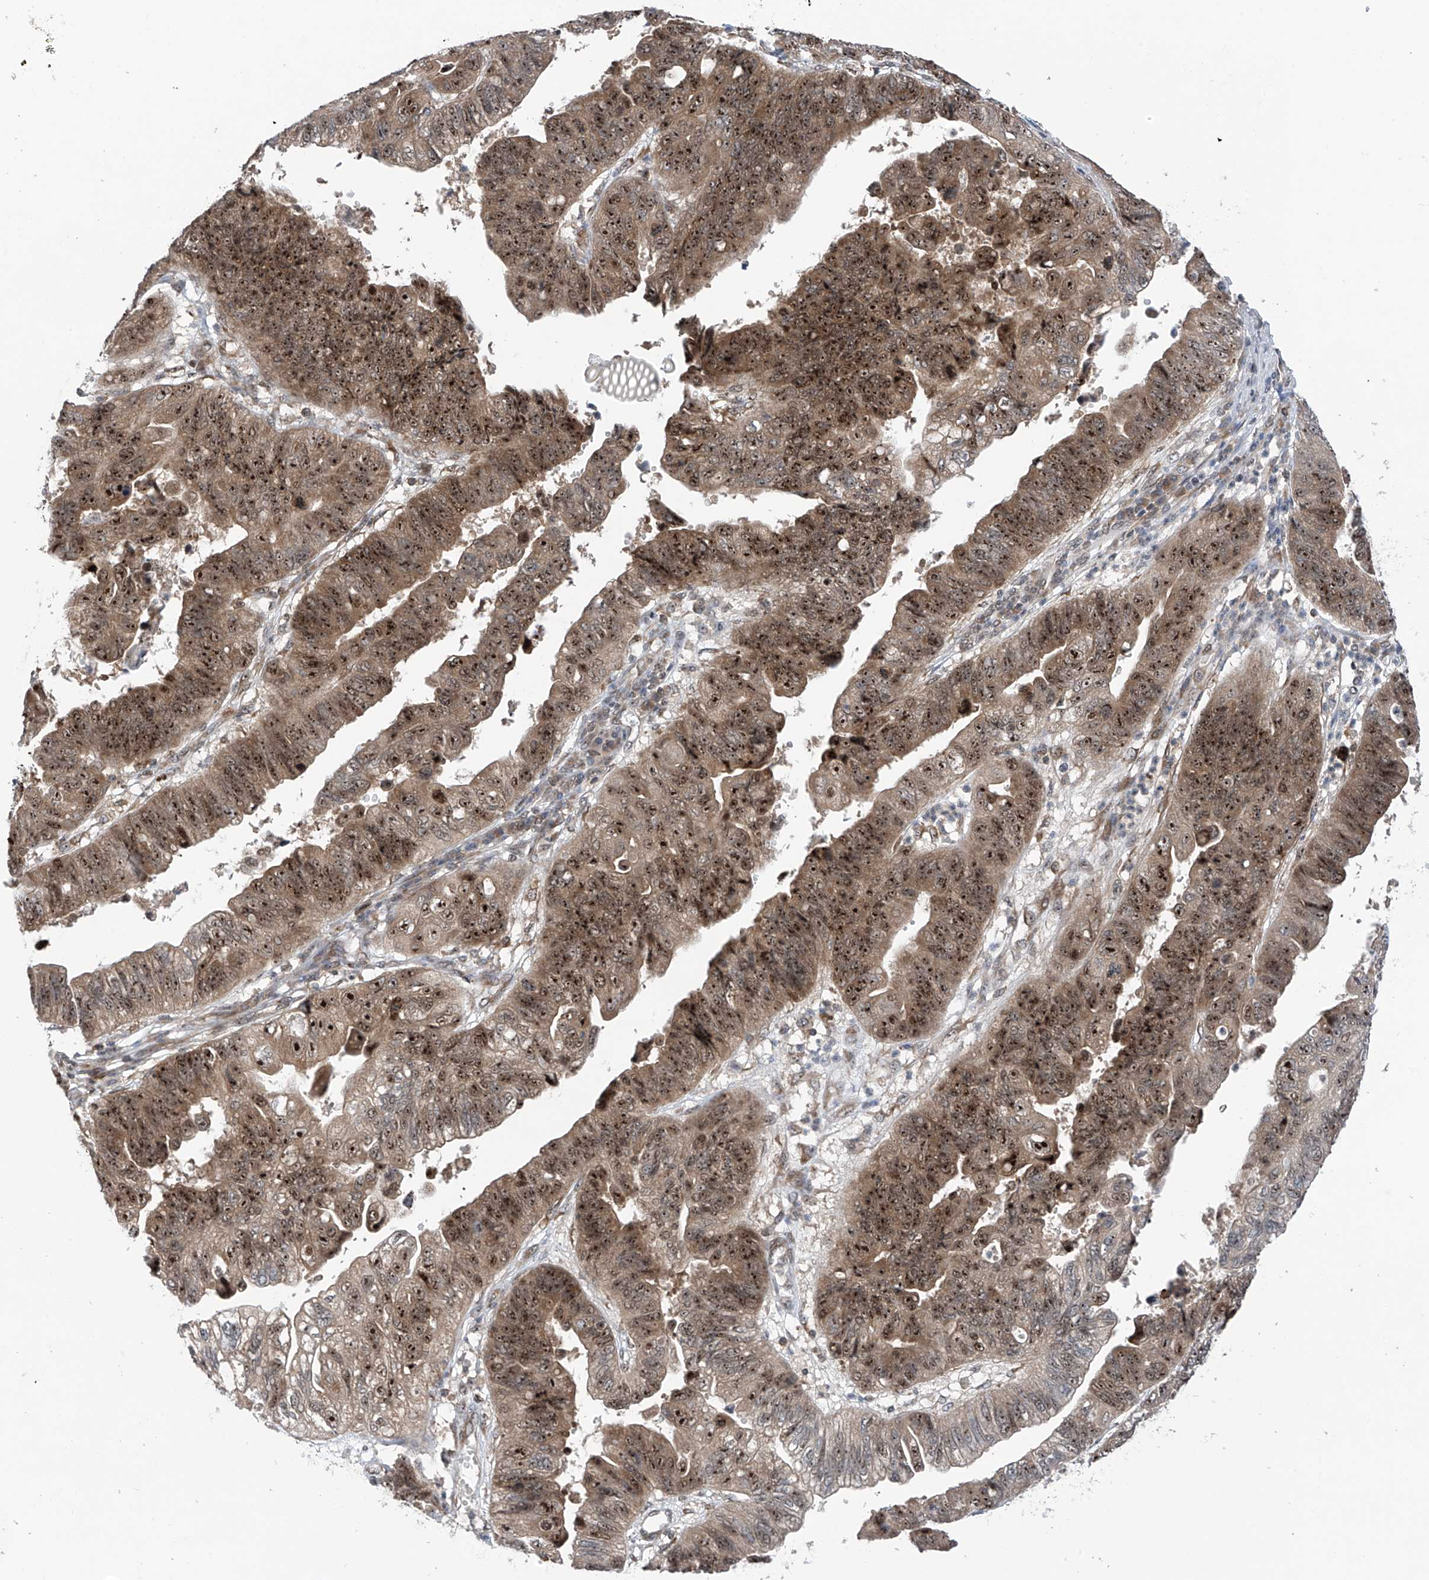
{"staining": {"intensity": "strong", "quantity": ">75%", "location": "cytoplasmic/membranous,nuclear"}, "tissue": "stomach cancer", "cell_type": "Tumor cells", "image_type": "cancer", "snomed": [{"axis": "morphology", "description": "Adenocarcinoma, NOS"}, {"axis": "topography", "description": "Stomach"}], "caption": "A photomicrograph showing strong cytoplasmic/membranous and nuclear positivity in about >75% of tumor cells in stomach cancer, as visualized by brown immunohistochemical staining.", "gene": "C1orf131", "patient": {"sex": "male", "age": 59}}